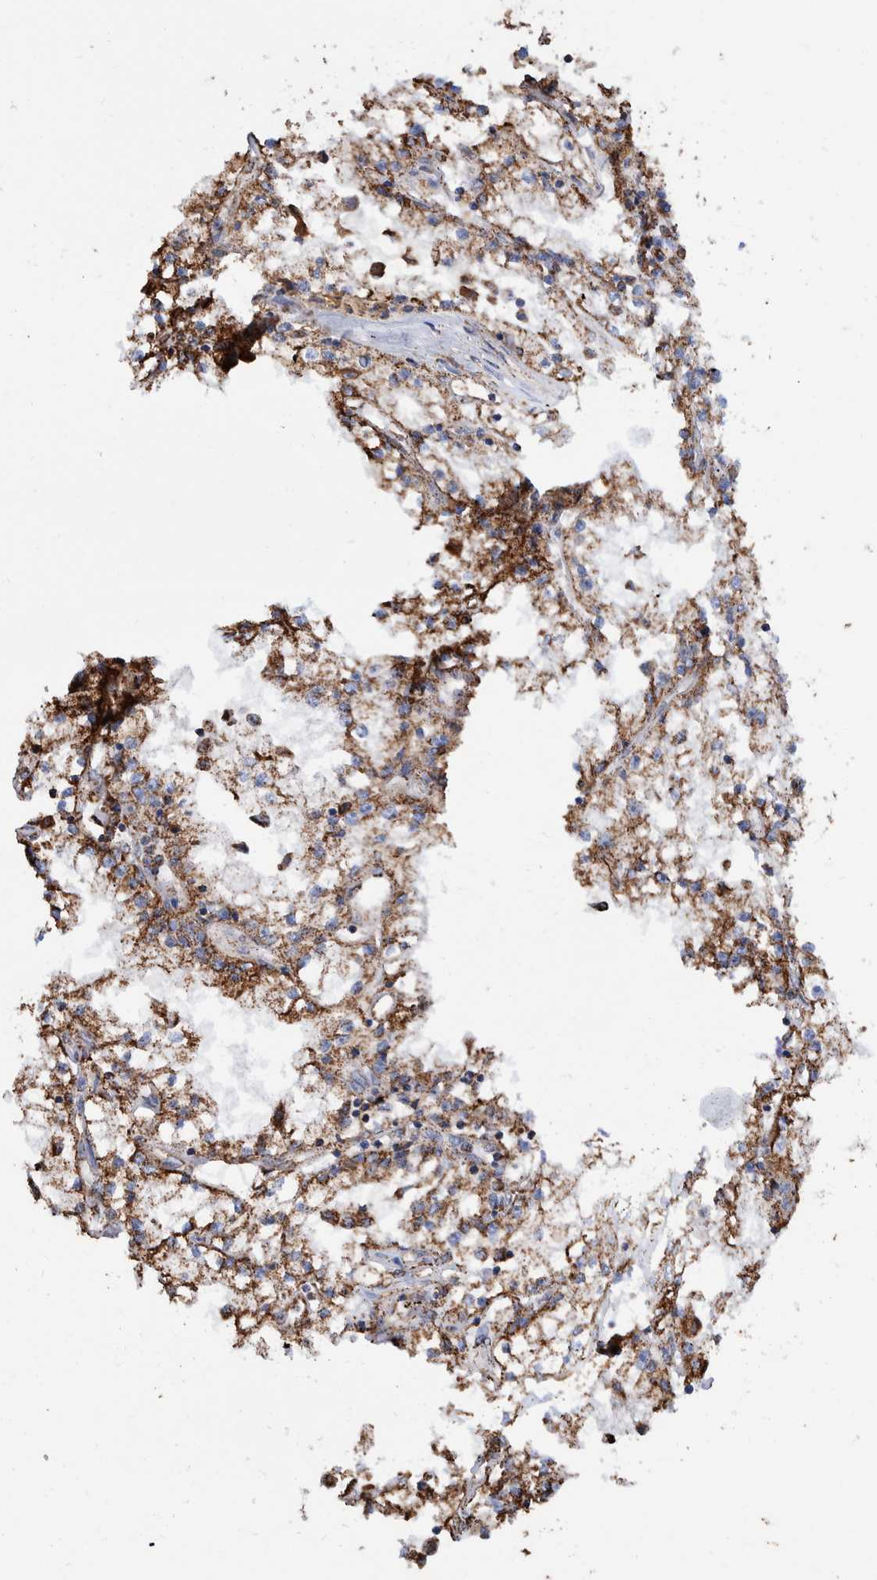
{"staining": {"intensity": "moderate", "quantity": ">75%", "location": "cytoplasmic/membranous"}, "tissue": "renal cancer", "cell_type": "Tumor cells", "image_type": "cancer", "snomed": [{"axis": "morphology", "description": "Adenocarcinoma, NOS"}, {"axis": "topography", "description": "Kidney"}], "caption": "Protein analysis of renal cancer (adenocarcinoma) tissue demonstrates moderate cytoplasmic/membranous positivity in about >75% of tumor cells. (brown staining indicates protein expression, while blue staining denotes nuclei).", "gene": "VPS26C", "patient": {"sex": "male", "age": 56}}